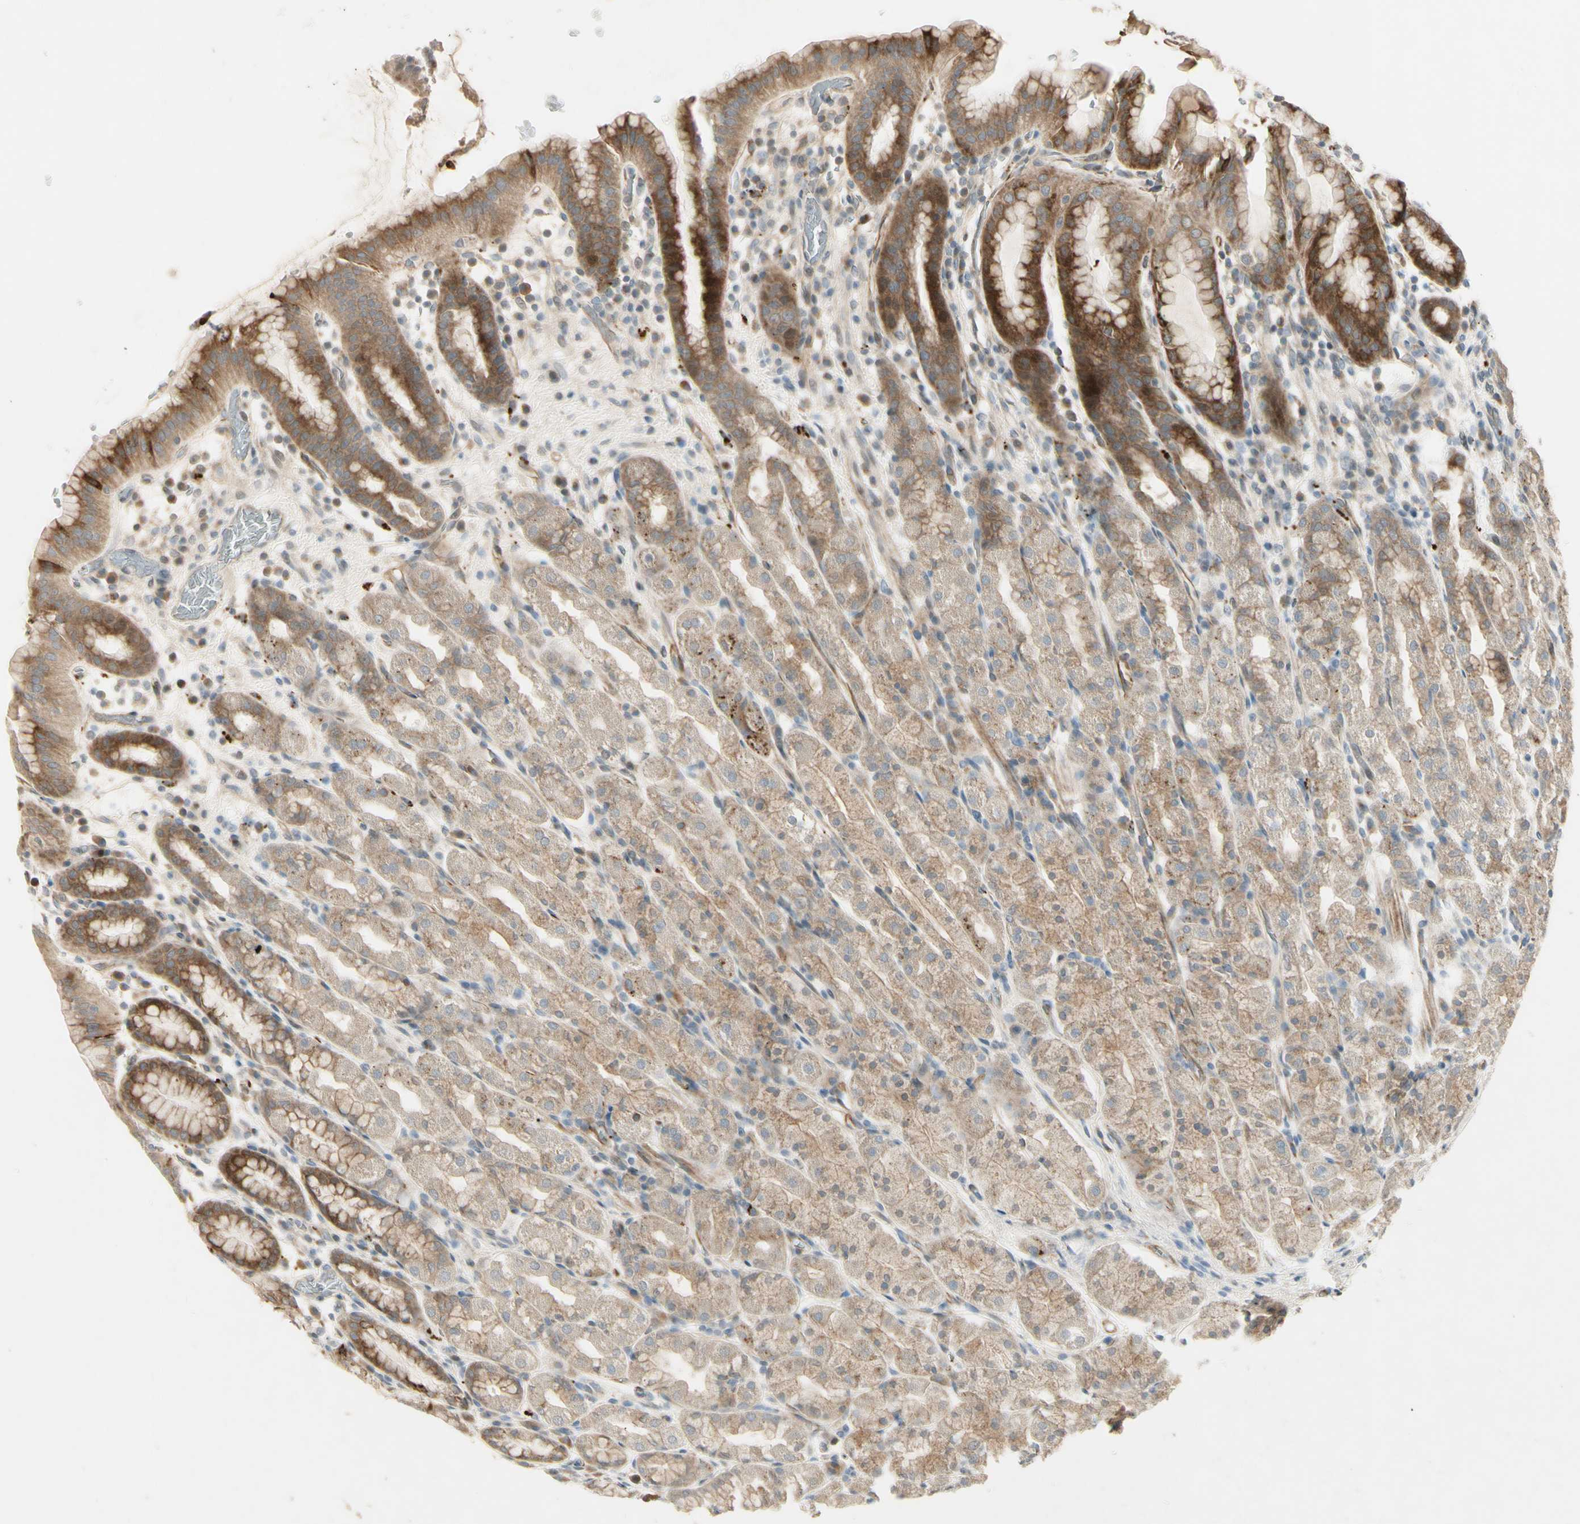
{"staining": {"intensity": "moderate", "quantity": ">75%", "location": "cytoplasmic/membranous"}, "tissue": "stomach", "cell_type": "Glandular cells", "image_type": "normal", "snomed": [{"axis": "morphology", "description": "Normal tissue, NOS"}, {"axis": "topography", "description": "Stomach, upper"}], "caption": "Protein staining of benign stomach displays moderate cytoplasmic/membranous expression in approximately >75% of glandular cells. The protein of interest is stained brown, and the nuclei are stained in blue (DAB (3,3'-diaminobenzidine) IHC with brightfield microscopy, high magnification).", "gene": "NDFIP1", "patient": {"sex": "male", "age": 68}}